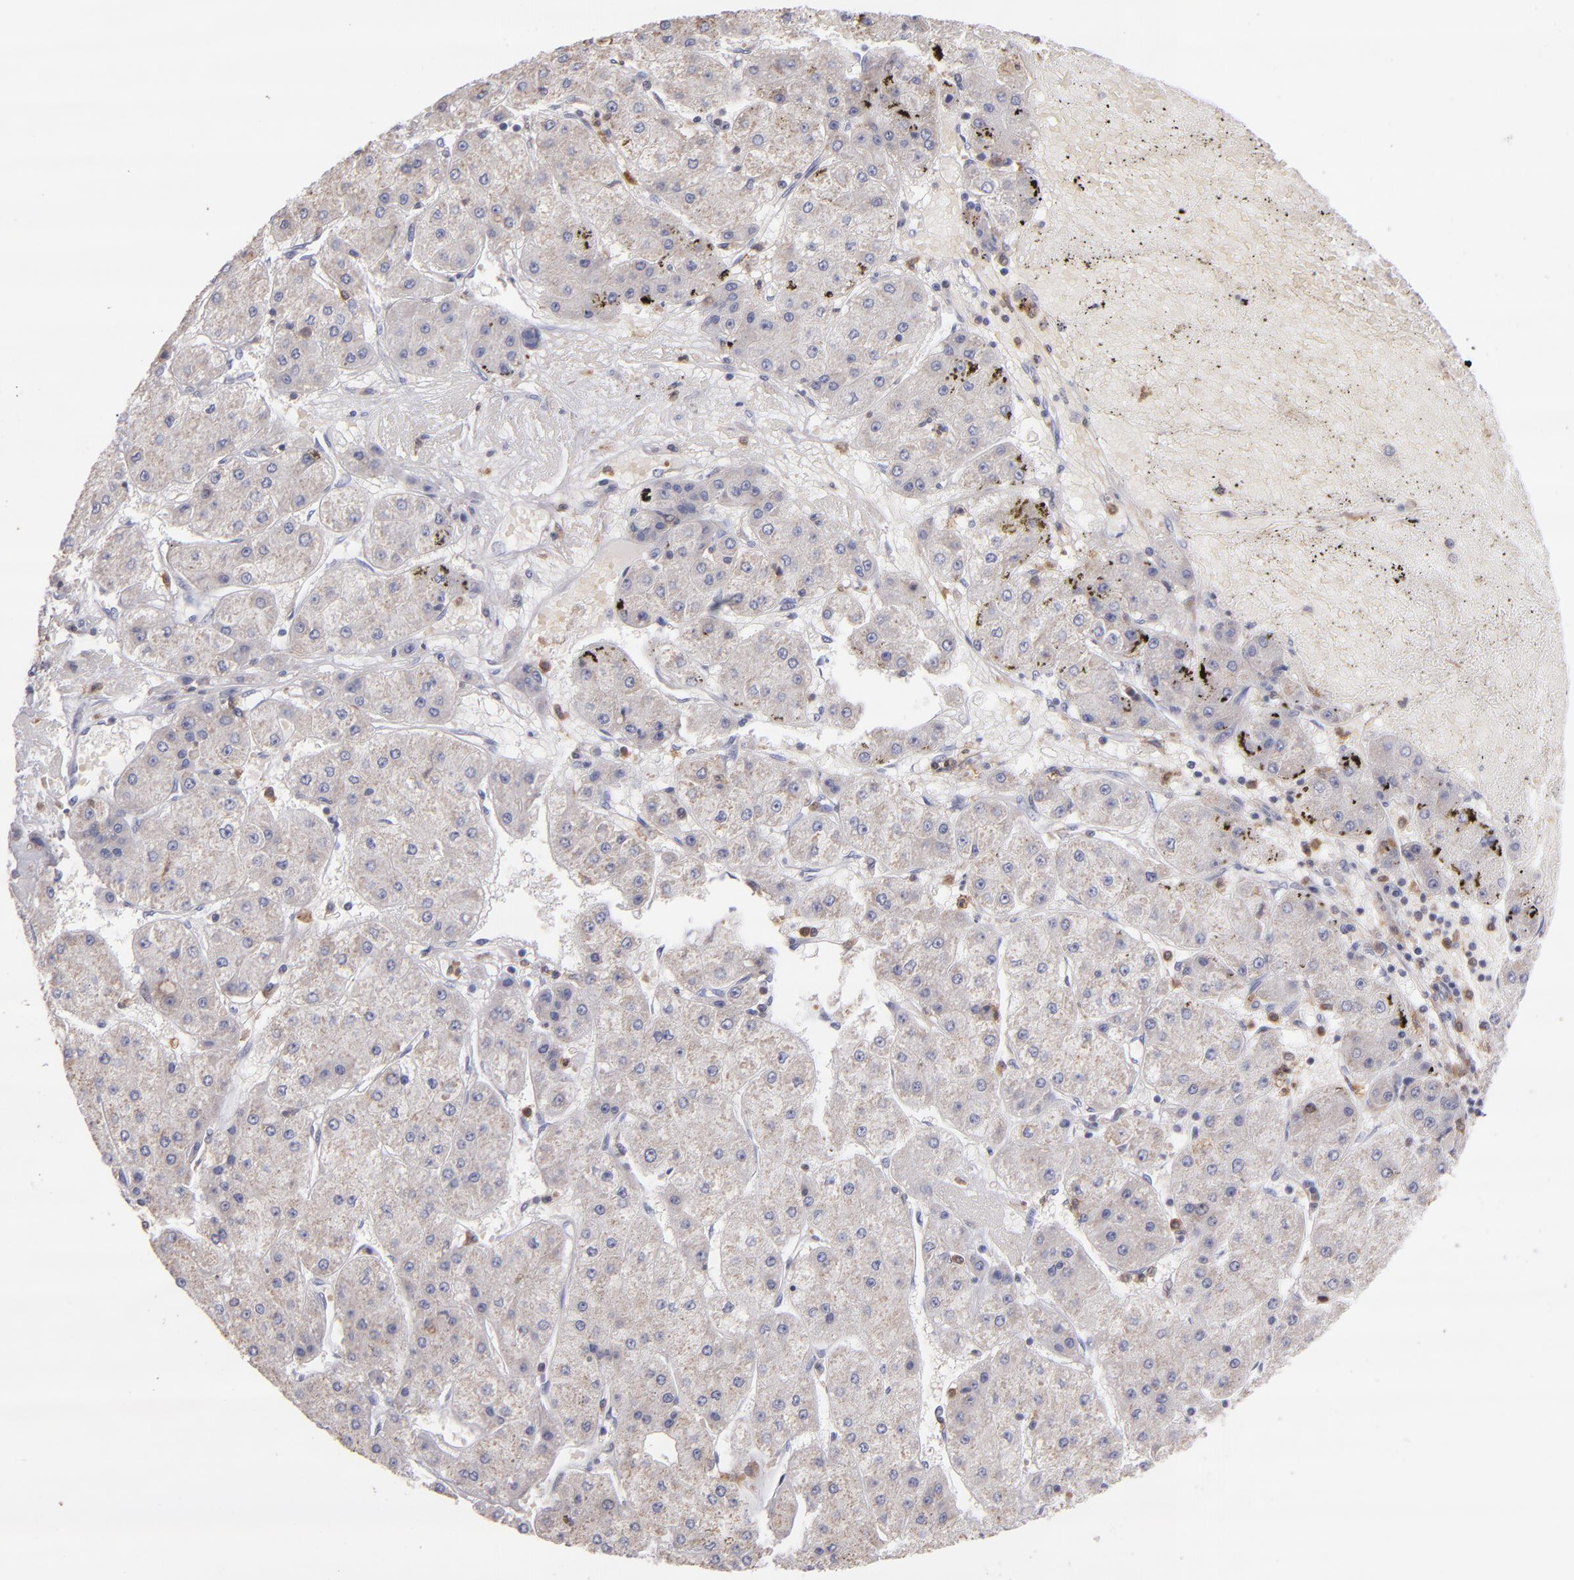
{"staining": {"intensity": "negative", "quantity": "none", "location": "none"}, "tissue": "liver cancer", "cell_type": "Tumor cells", "image_type": "cancer", "snomed": [{"axis": "morphology", "description": "Carcinoma, Hepatocellular, NOS"}, {"axis": "topography", "description": "Liver"}], "caption": "This is an immunohistochemistry (IHC) micrograph of human liver cancer. There is no staining in tumor cells.", "gene": "PRKCD", "patient": {"sex": "female", "age": 52}}